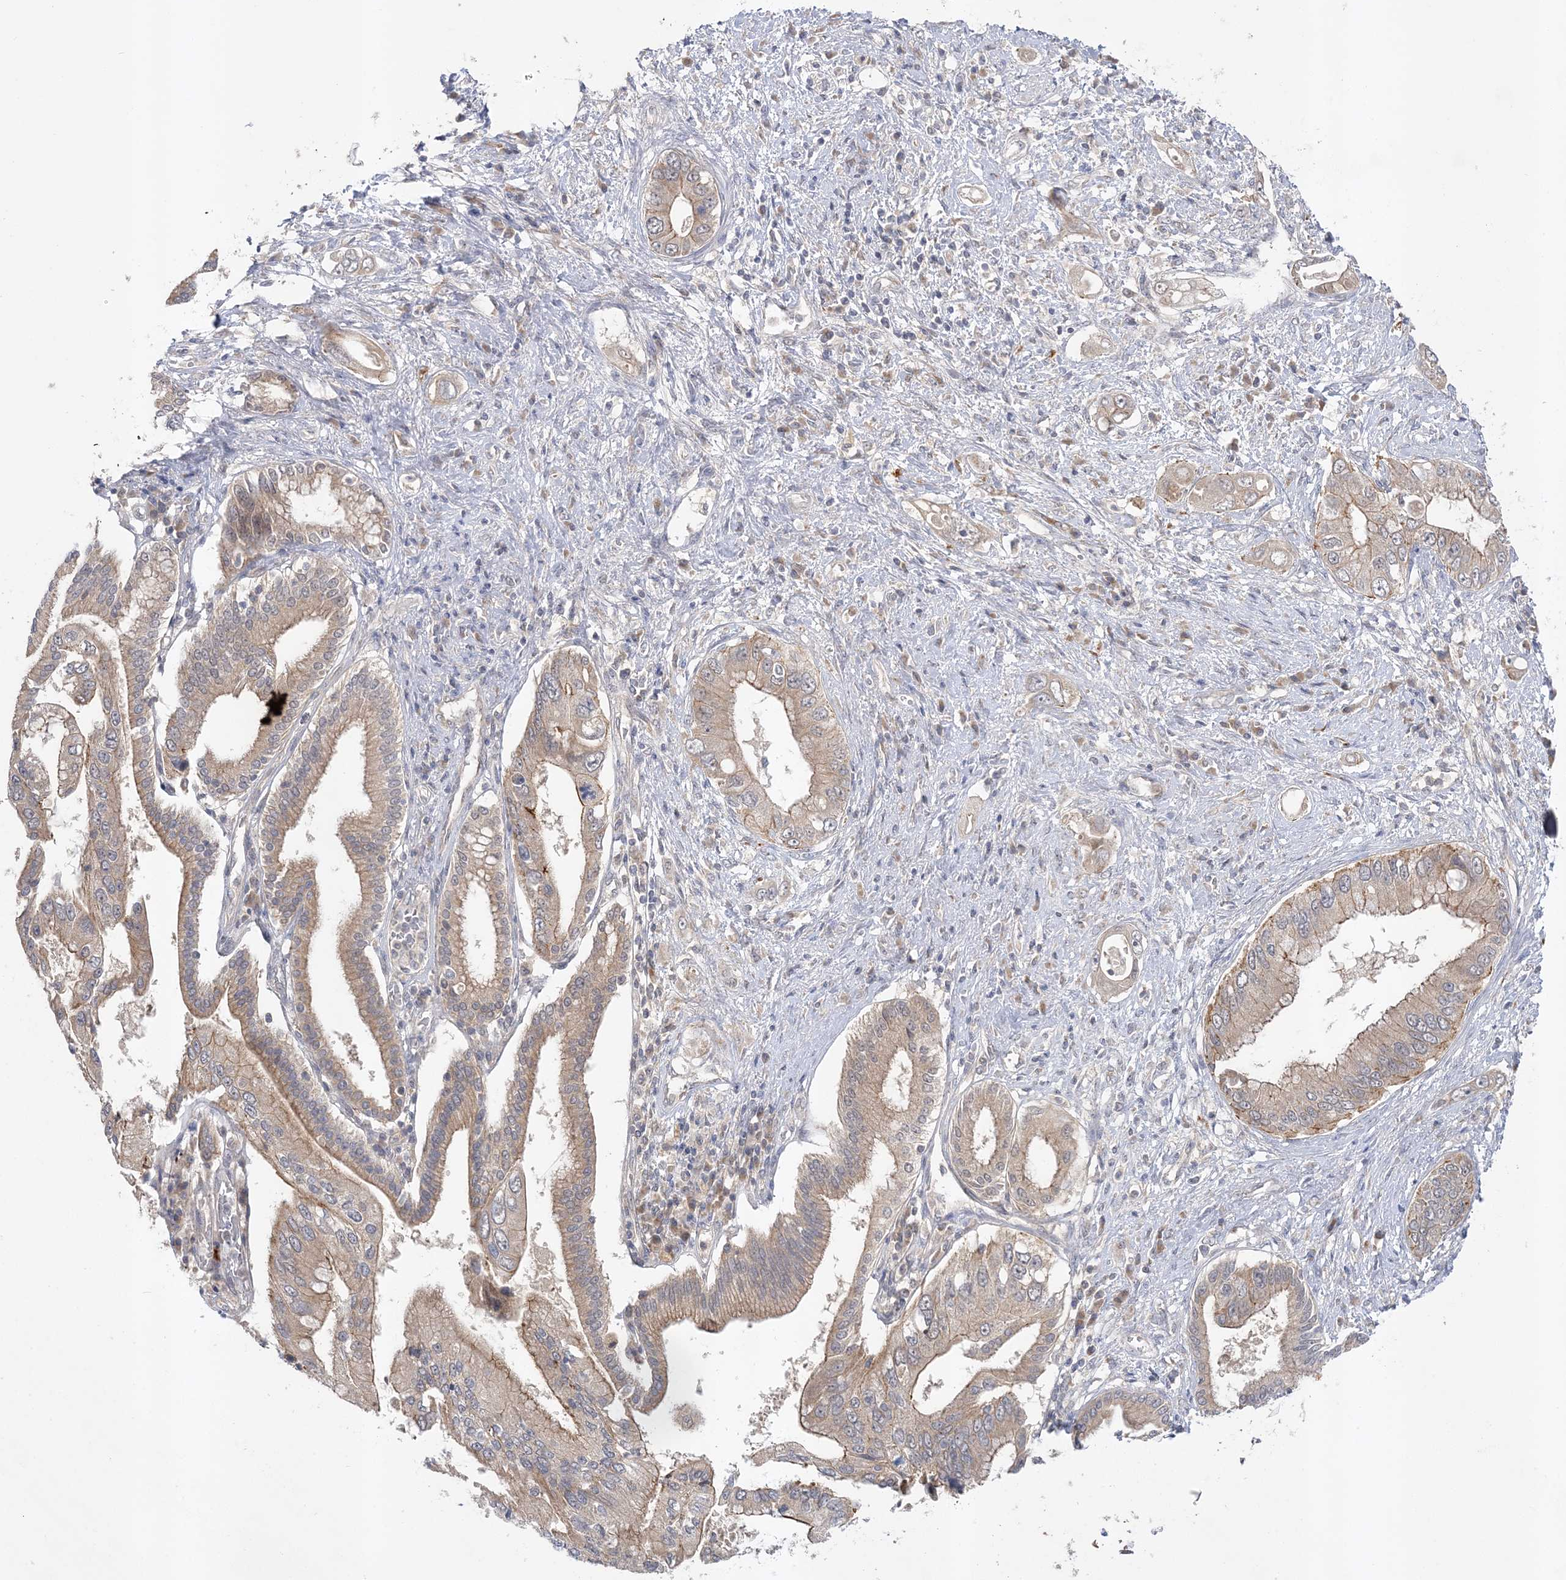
{"staining": {"intensity": "moderate", "quantity": ">75%", "location": "cytoplasmic/membranous"}, "tissue": "pancreatic cancer", "cell_type": "Tumor cells", "image_type": "cancer", "snomed": [{"axis": "morphology", "description": "Inflammation, NOS"}, {"axis": "morphology", "description": "Adenocarcinoma, NOS"}, {"axis": "topography", "description": "Pancreas"}], "caption": "Protein analysis of adenocarcinoma (pancreatic) tissue demonstrates moderate cytoplasmic/membranous staining in approximately >75% of tumor cells. Nuclei are stained in blue.", "gene": "MMADHC", "patient": {"sex": "female", "age": 56}}